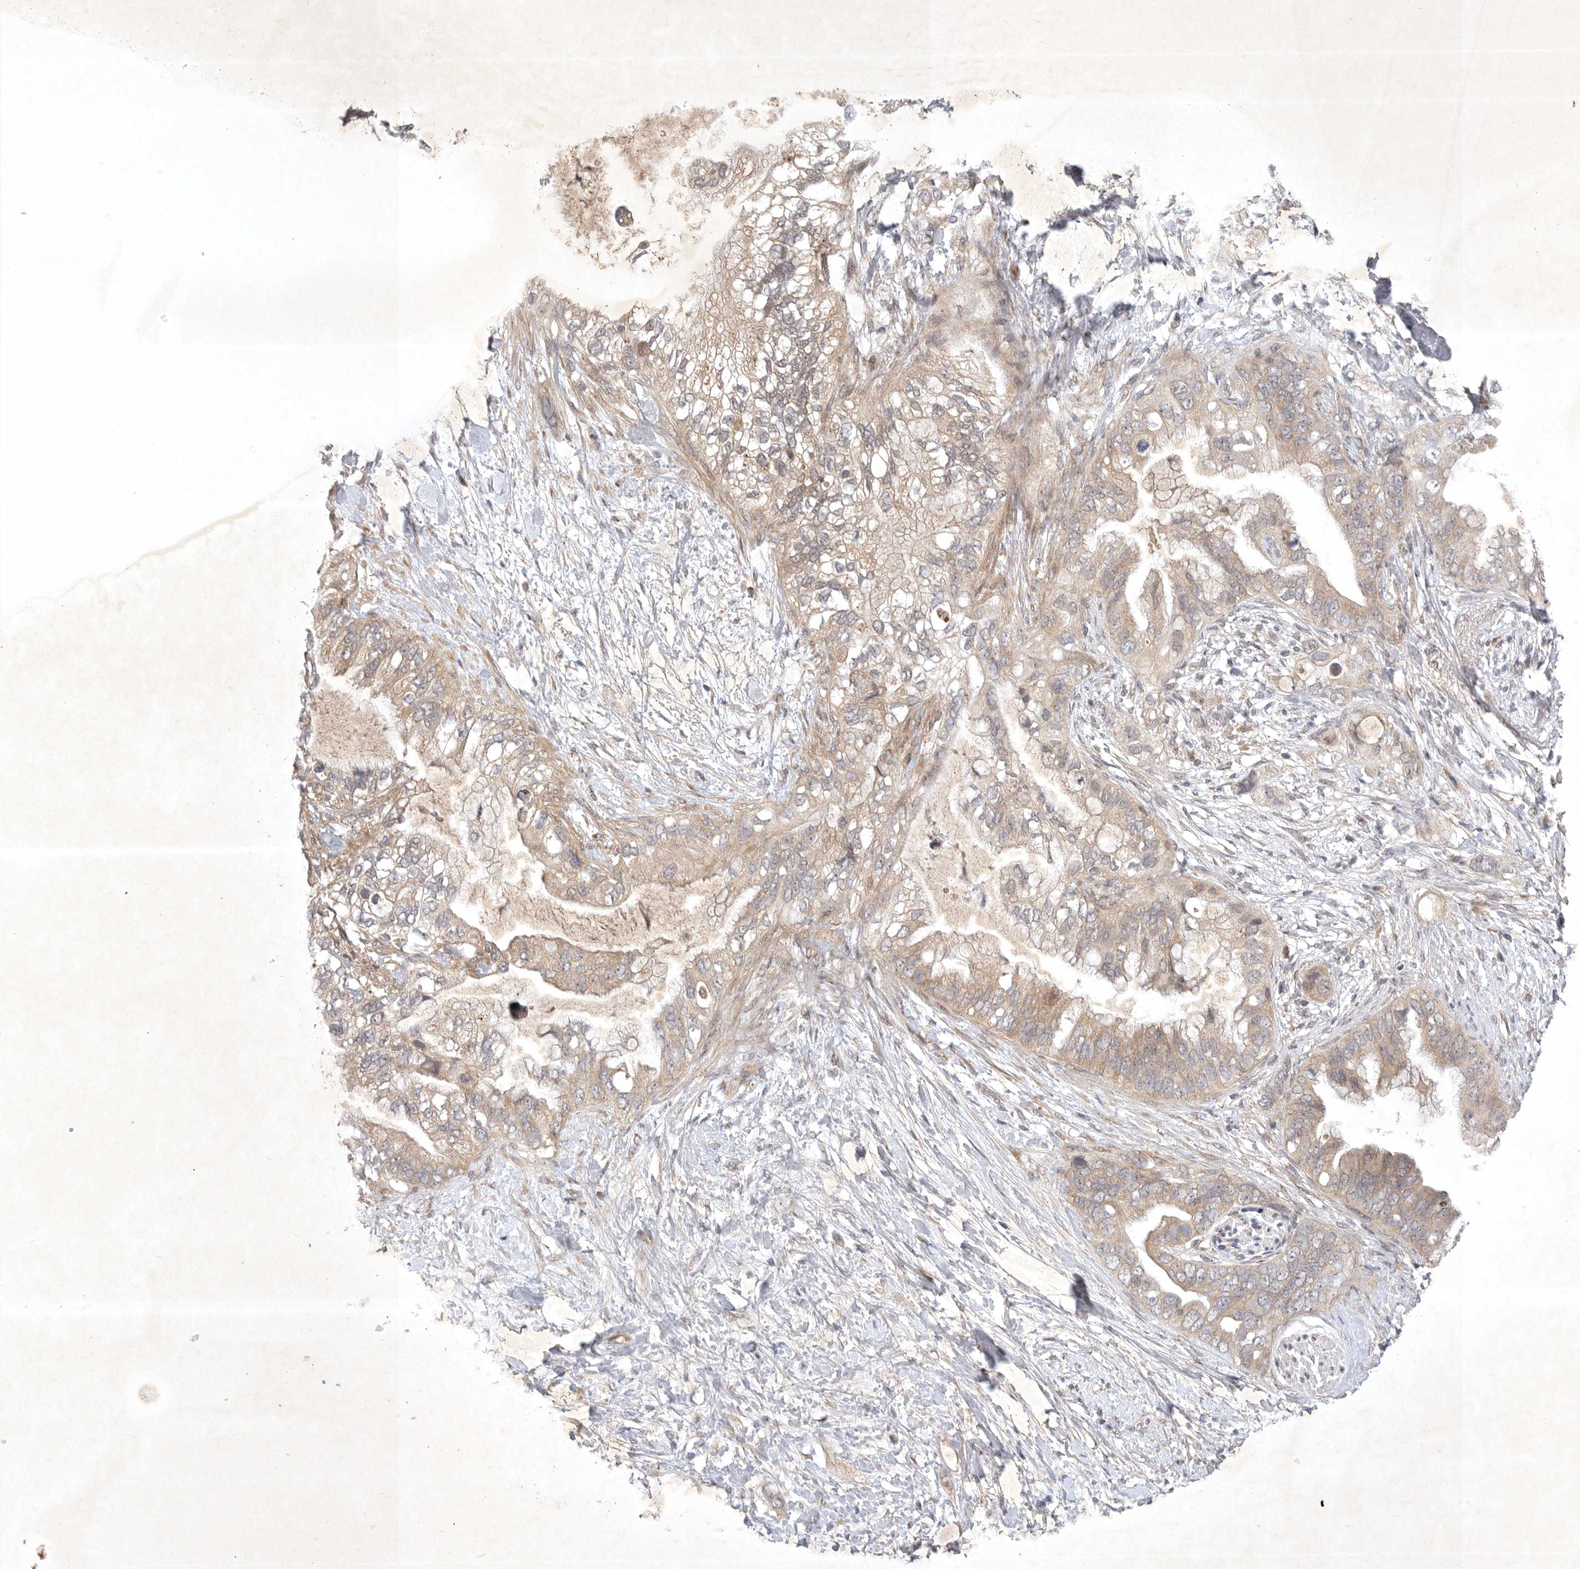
{"staining": {"intensity": "weak", "quantity": ">75%", "location": "cytoplasmic/membranous"}, "tissue": "pancreatic cancer", "cell_type": "Tumor cells", "image_type": "cancer", "snomed": [{"axis": "morphology", "description": "Adenocarcinoma, NOS"}, {"axis": "topography", "description": "Pancreas"}], "caption": "Immunohistochemistry (IHC) histopathology image of neoplastic tissue: pancreatic cancer (adenocarcinoma) stained using IHC shows low levels of weak protein expression localized specifically in the cytoplasmic/membranous of tumor cells, appearing as a cytoplasmic/membranous brown color.", "gene": "PTPDC1", "patient": {"sex": "female", "age": 56}}